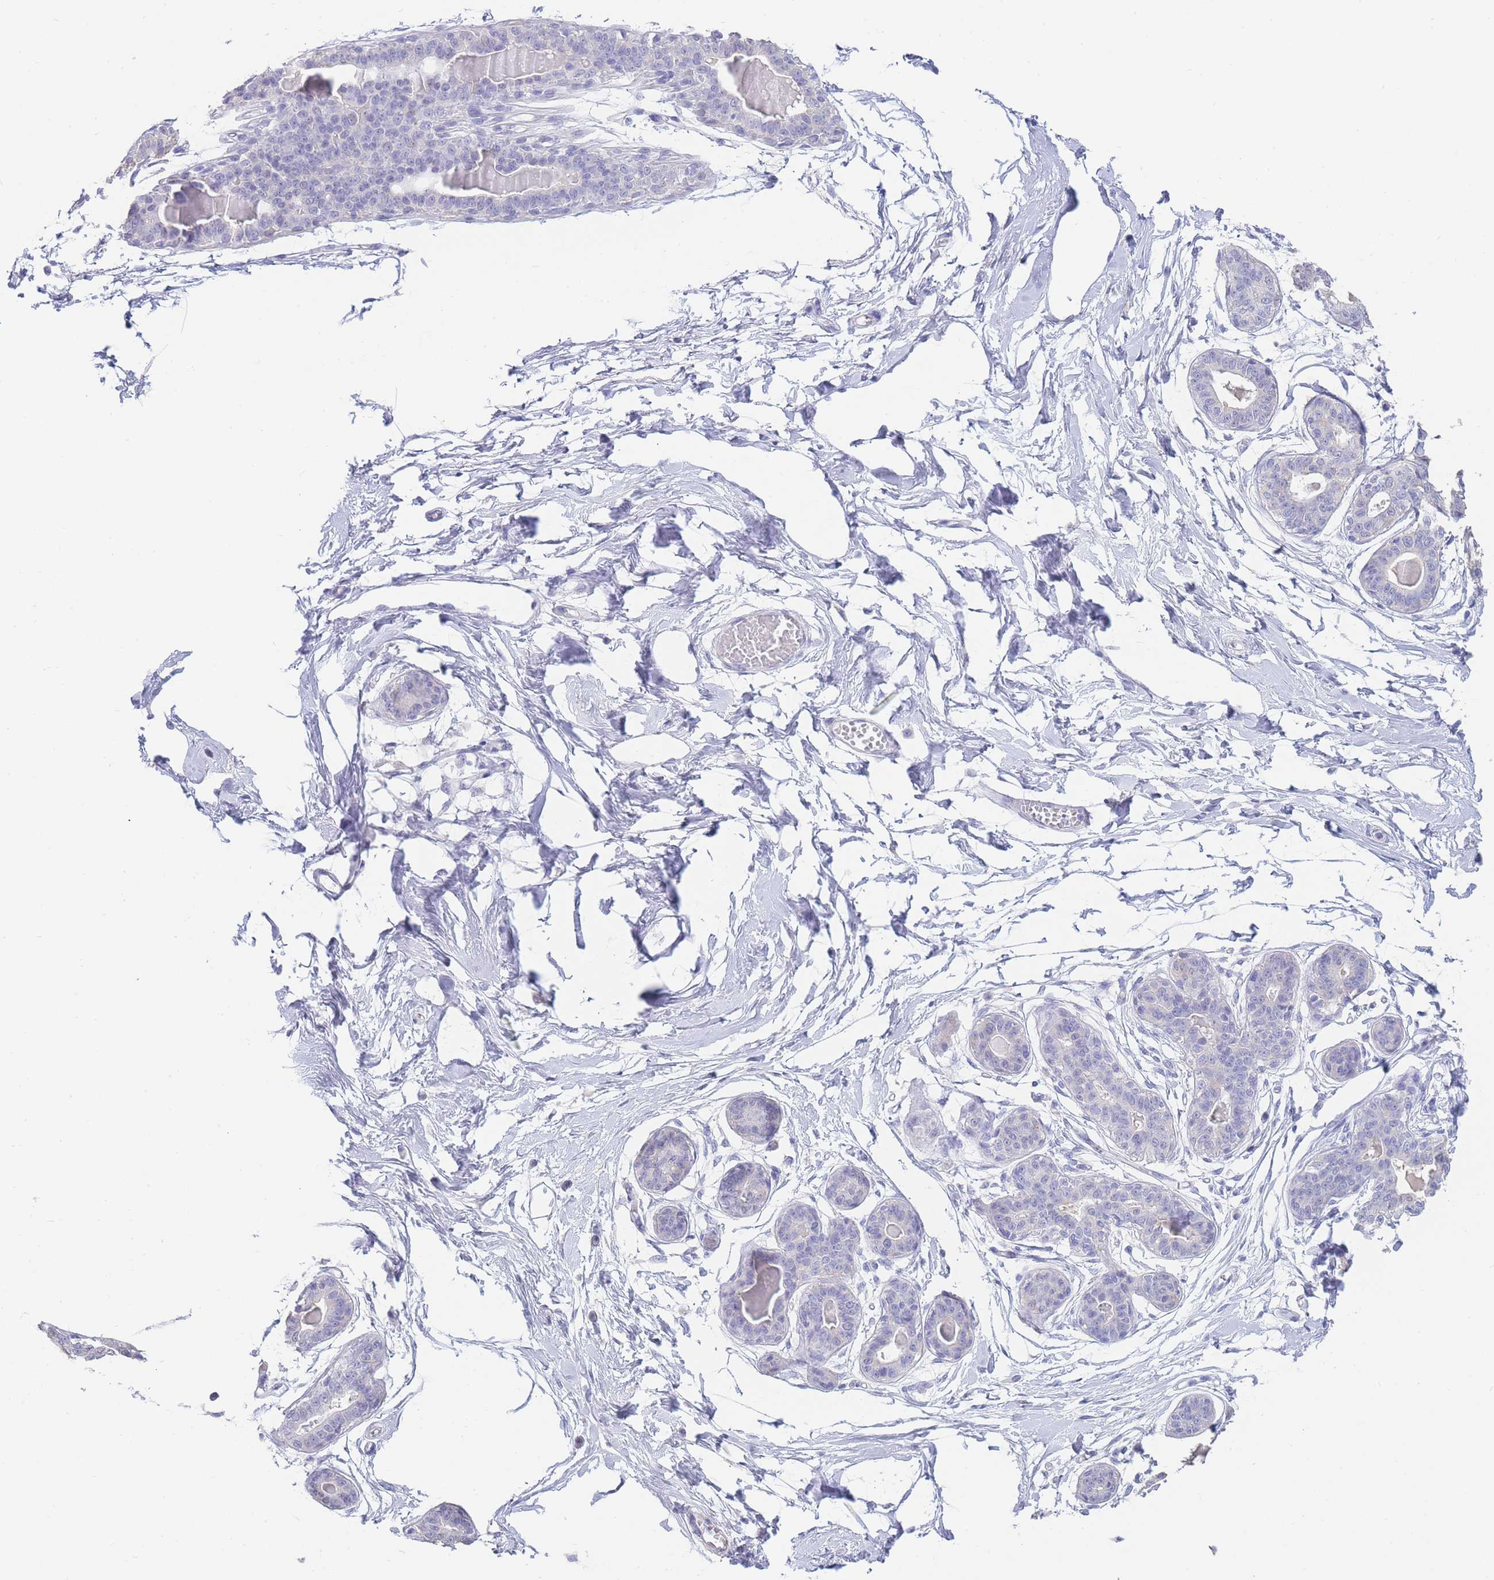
{"staining": {"intensity": "negative", "quantity": "none", "location": "none"}, "tissue": "breast", "cell_type": "Adipocytes", "image_type": "normal", "snomed": [{"axis": "morphology", "description": "Normal tissue, NOS"}, {"axis": "topography", "description": "Breast"}], "caption": "DAB immunohistochemical staining of benign breast shows no significant staining in adipocytes.", "gene": "CD37", "patient": {"sex": "female", "age": 45}}